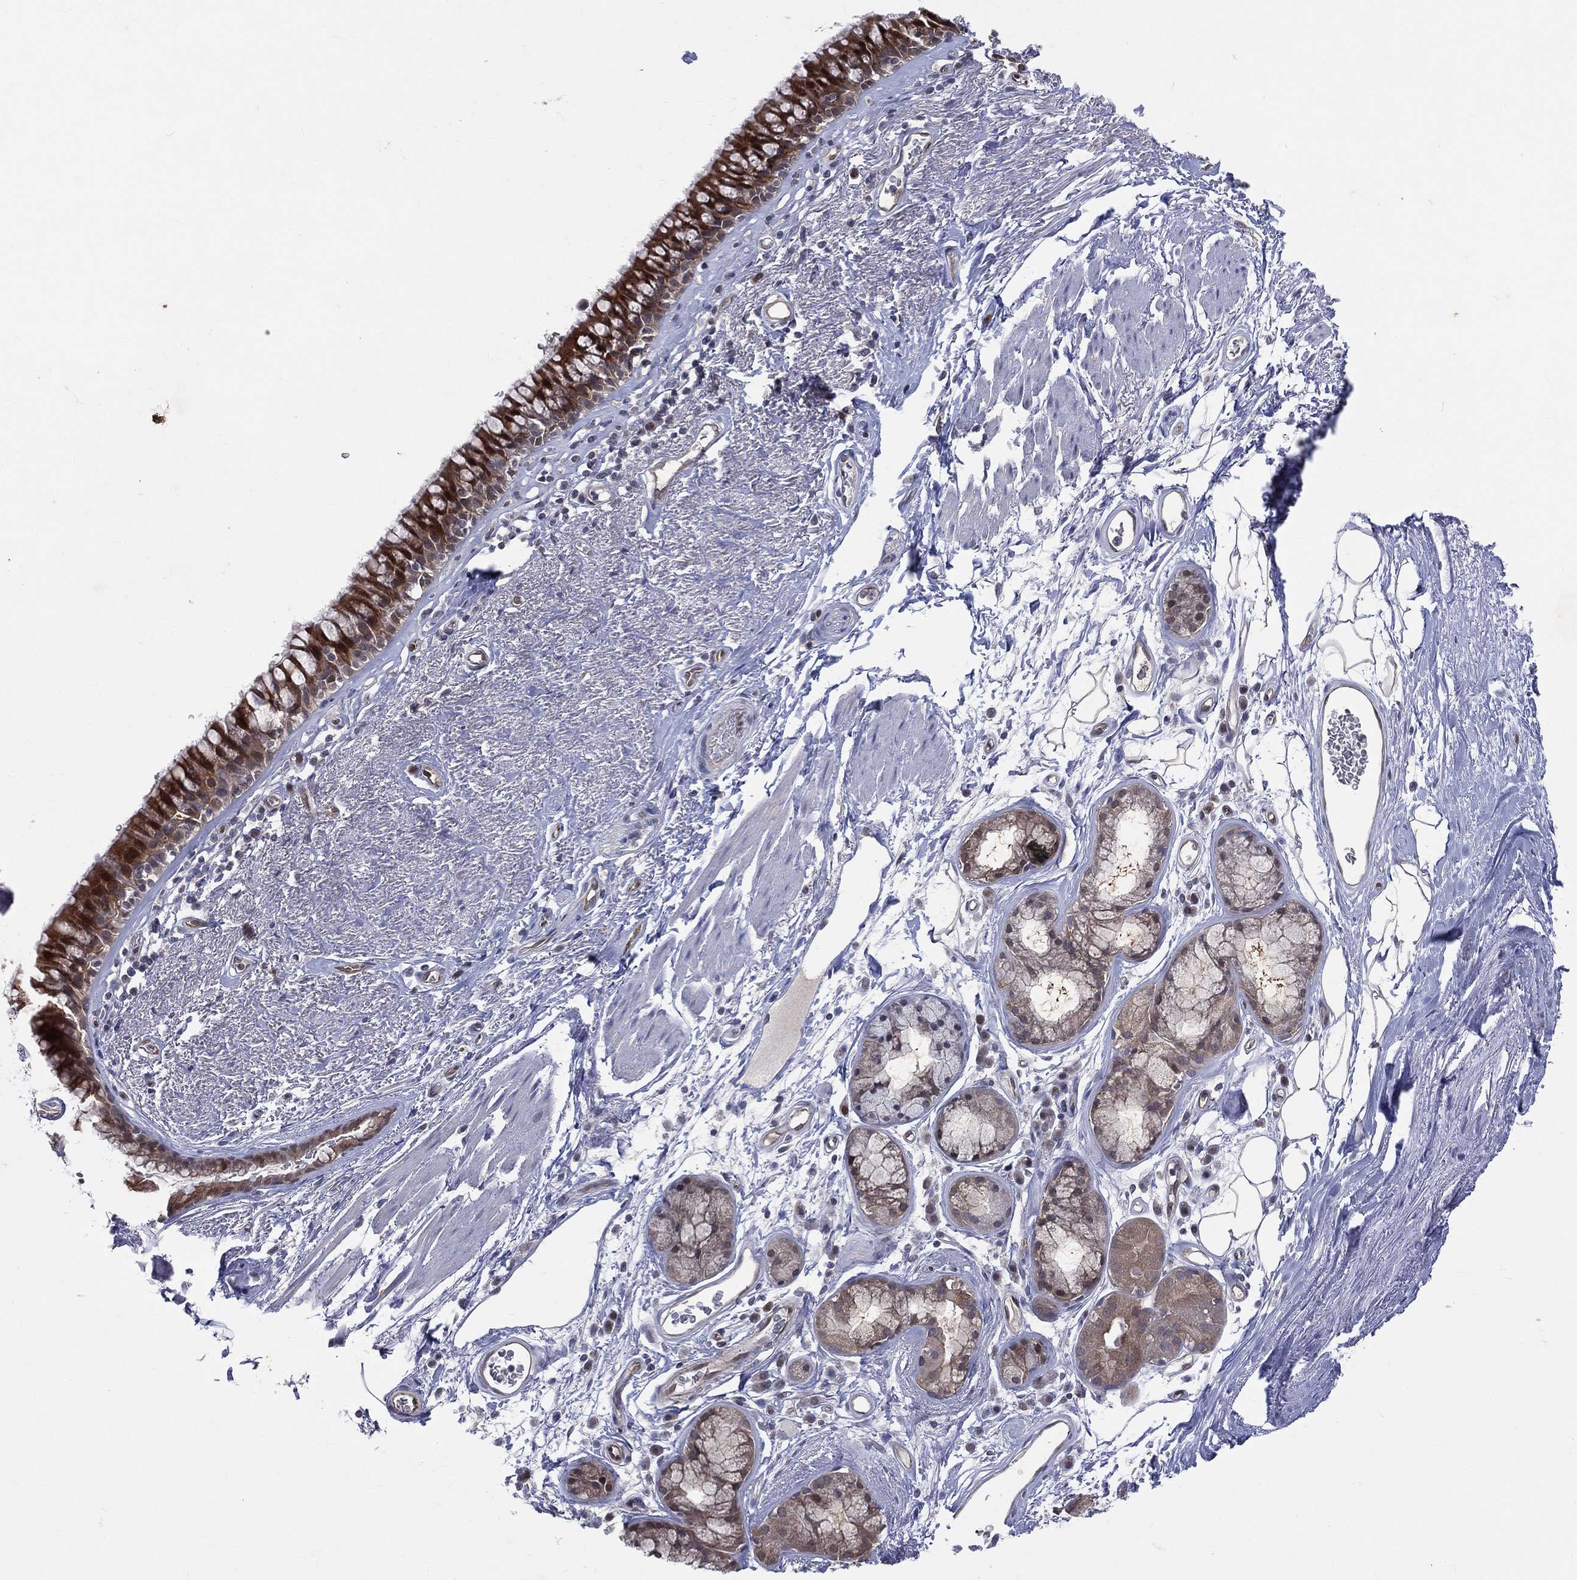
{"staining": {"intensity": "strong", "quantity": "25%-75%", "location": "cytoplasmic/membranous,nuclear"}, "tissue": "bronchus", "cell_type": "Respiratory epithelial cells", "image_type": "normal", "snomed": [{"axis": "morphology", "description": "Normal tissue, NOS"}, {"axis": "topography", "description": "Bronchus"}], "caption": "An image of bronchus stained for a protein displays strong cytoplasmic/membranous,nuclear brown staining in respiratory epithelial cells.", "gene": "GMPR2", "patient": {"sex": "male", "age": 82}}